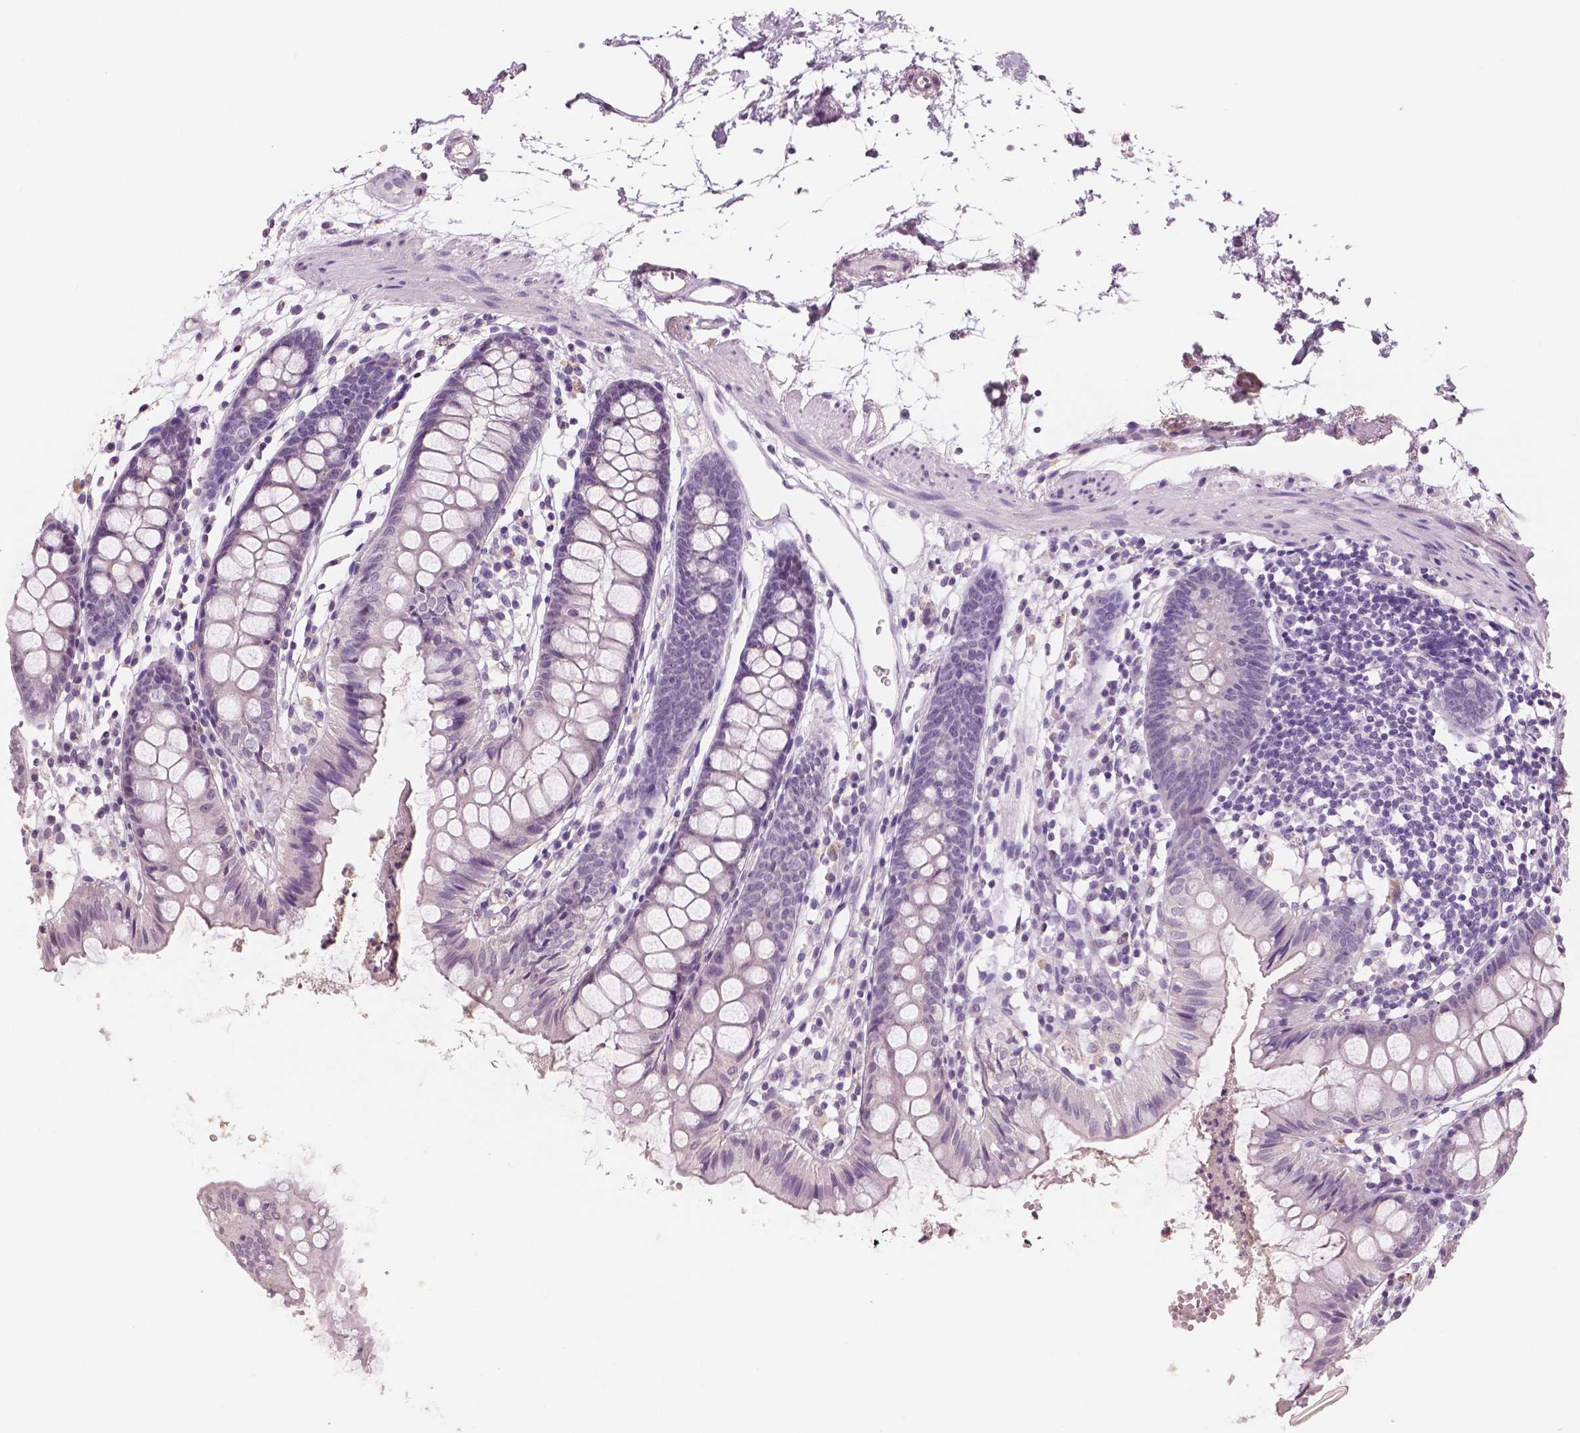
{"staining": {"intensity": "negative", "quantity": "none", "location": "none"}, "tissue": "colon", "cell_type": "Endothelial cells", "image_type": "normal", "snomed": [{"axis": "morphology", "description": "Normal tissue, NOS"}, {"axis": "topography", "description": "Colon"}], "caption": "There is no significant expression in endothelial cells of colon. (DAB immunohistochemistry visualized using brightfield microscopy, high magnification).", "gene": "NECAB1", "patient": {"sex": "female", "age": 84}}